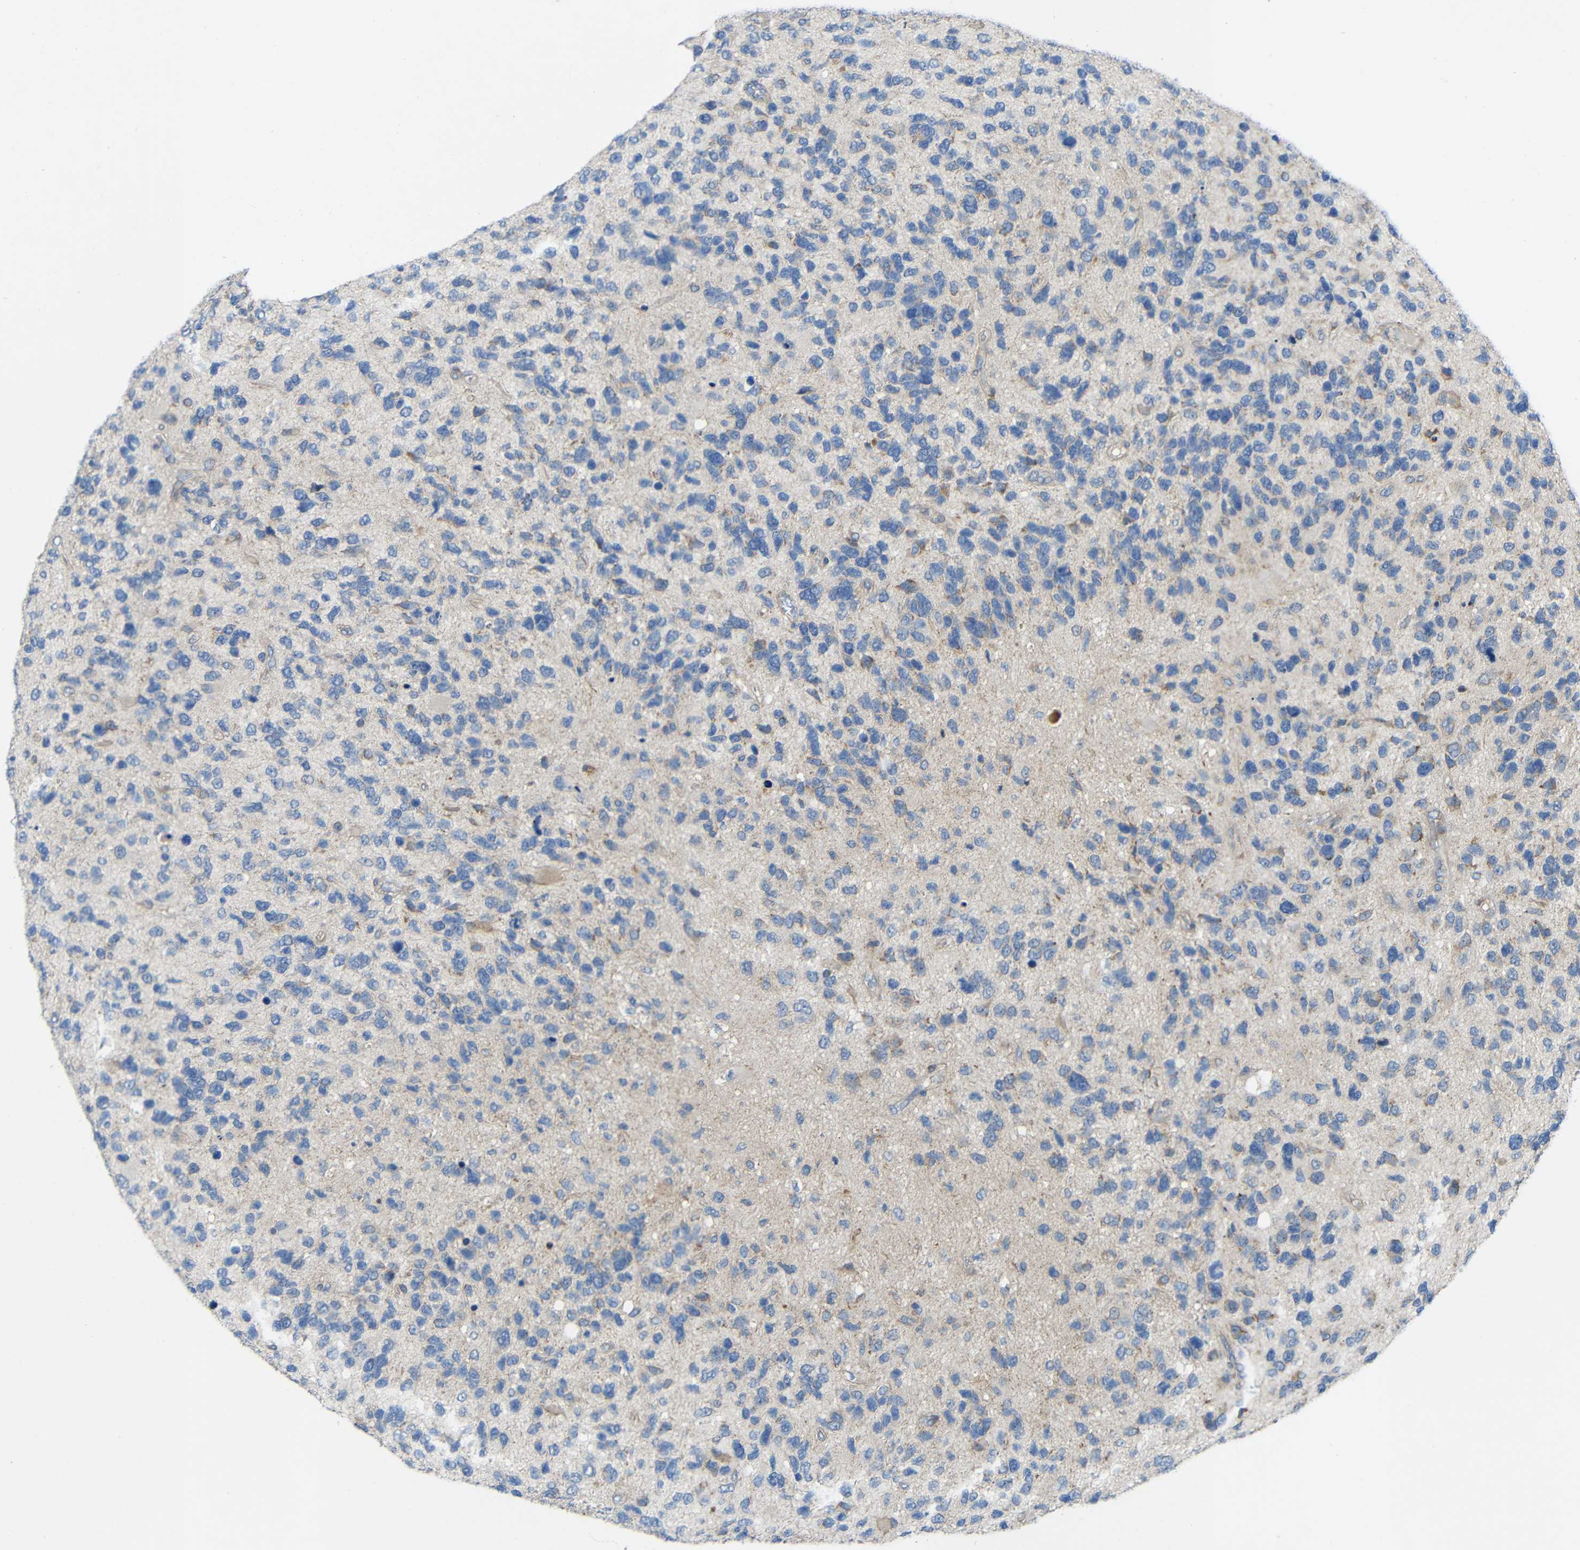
{"staining": {"intensity": "negative", "quantity": "none", "location": "none"}, "tissue": "glioma", "cell_type": "Tumor cells", "image_type": "cancer", "snomed": [{"axis": "morphology", "description": "Glioma, malignant, High grade"}, {"axis": "topography", "description": "Brain"}], "caption": "IHC photomicrograph of neoplastic tissue: malignant glioma (high-grade) stained with DAB demonstrates no significant protein expression in tumor cells.", "gene": "TMEM25", "patient": {"sex": "female", "age": 58}}